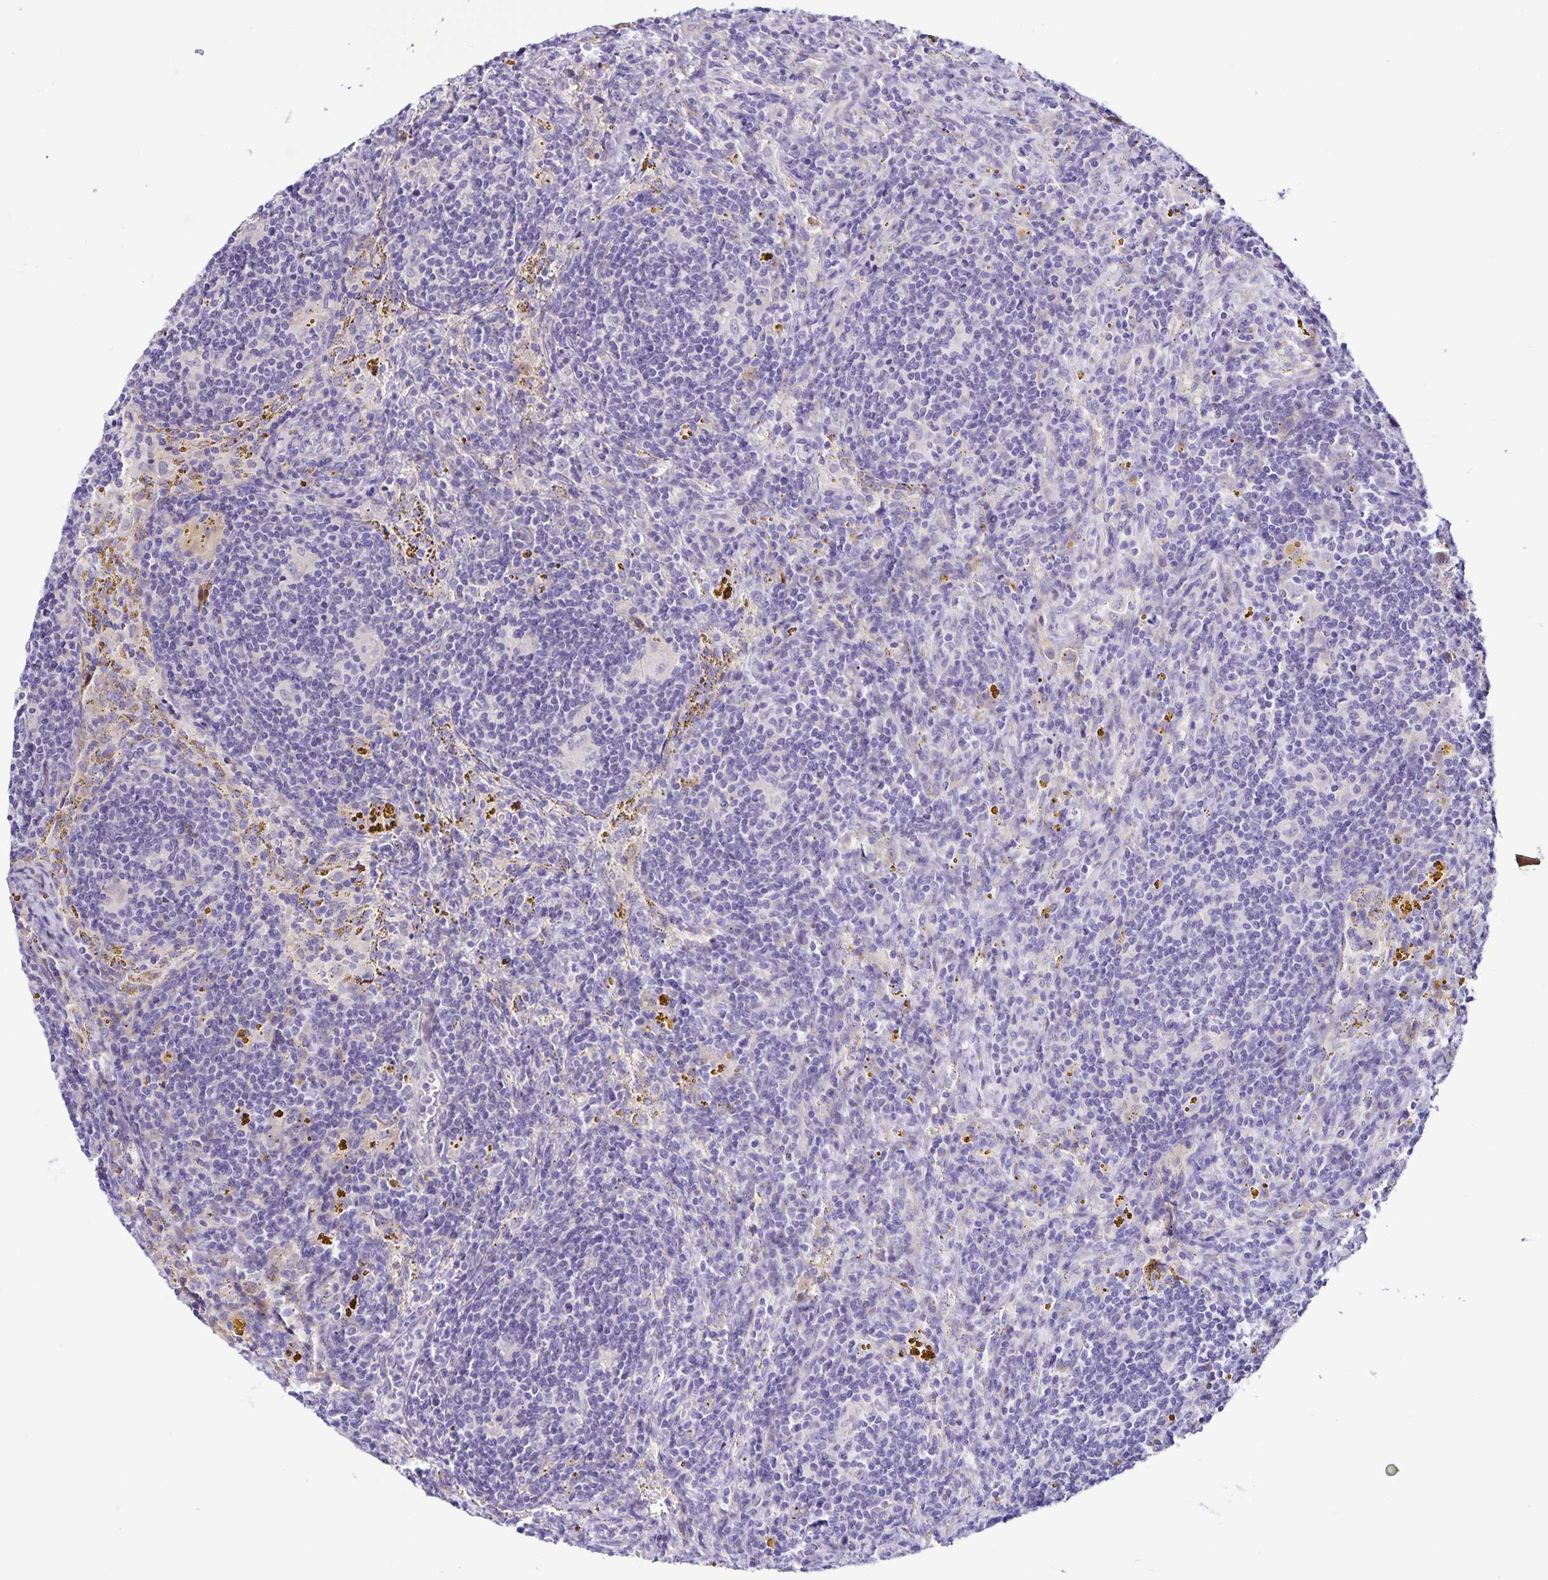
{"staining": {"intensity": "negative", "quantity": "none", "location": "none"}, "tissue": "lymphoma", "cell_type": "Tumor cells", "image_type": "cancer", "snomed": [{"axis": "morphology", "description": "Malignant lymphoma, non-Hodgkin's type, Low grade"}, {"axis": "topography", "description": "Spleen"}], "caption": "DAB immunohistochemical staining of human malignant lymphoma, non-Hodgkin's type (low-grade) reveals no significant positivity in tumor cells. (Stains: DAB IHC with hematoxylin counter stain, Microscopy: brightfield microscopy at high magnification).", "gene": "RNFT2", "patient": {"sex": "female", "age": 70}}